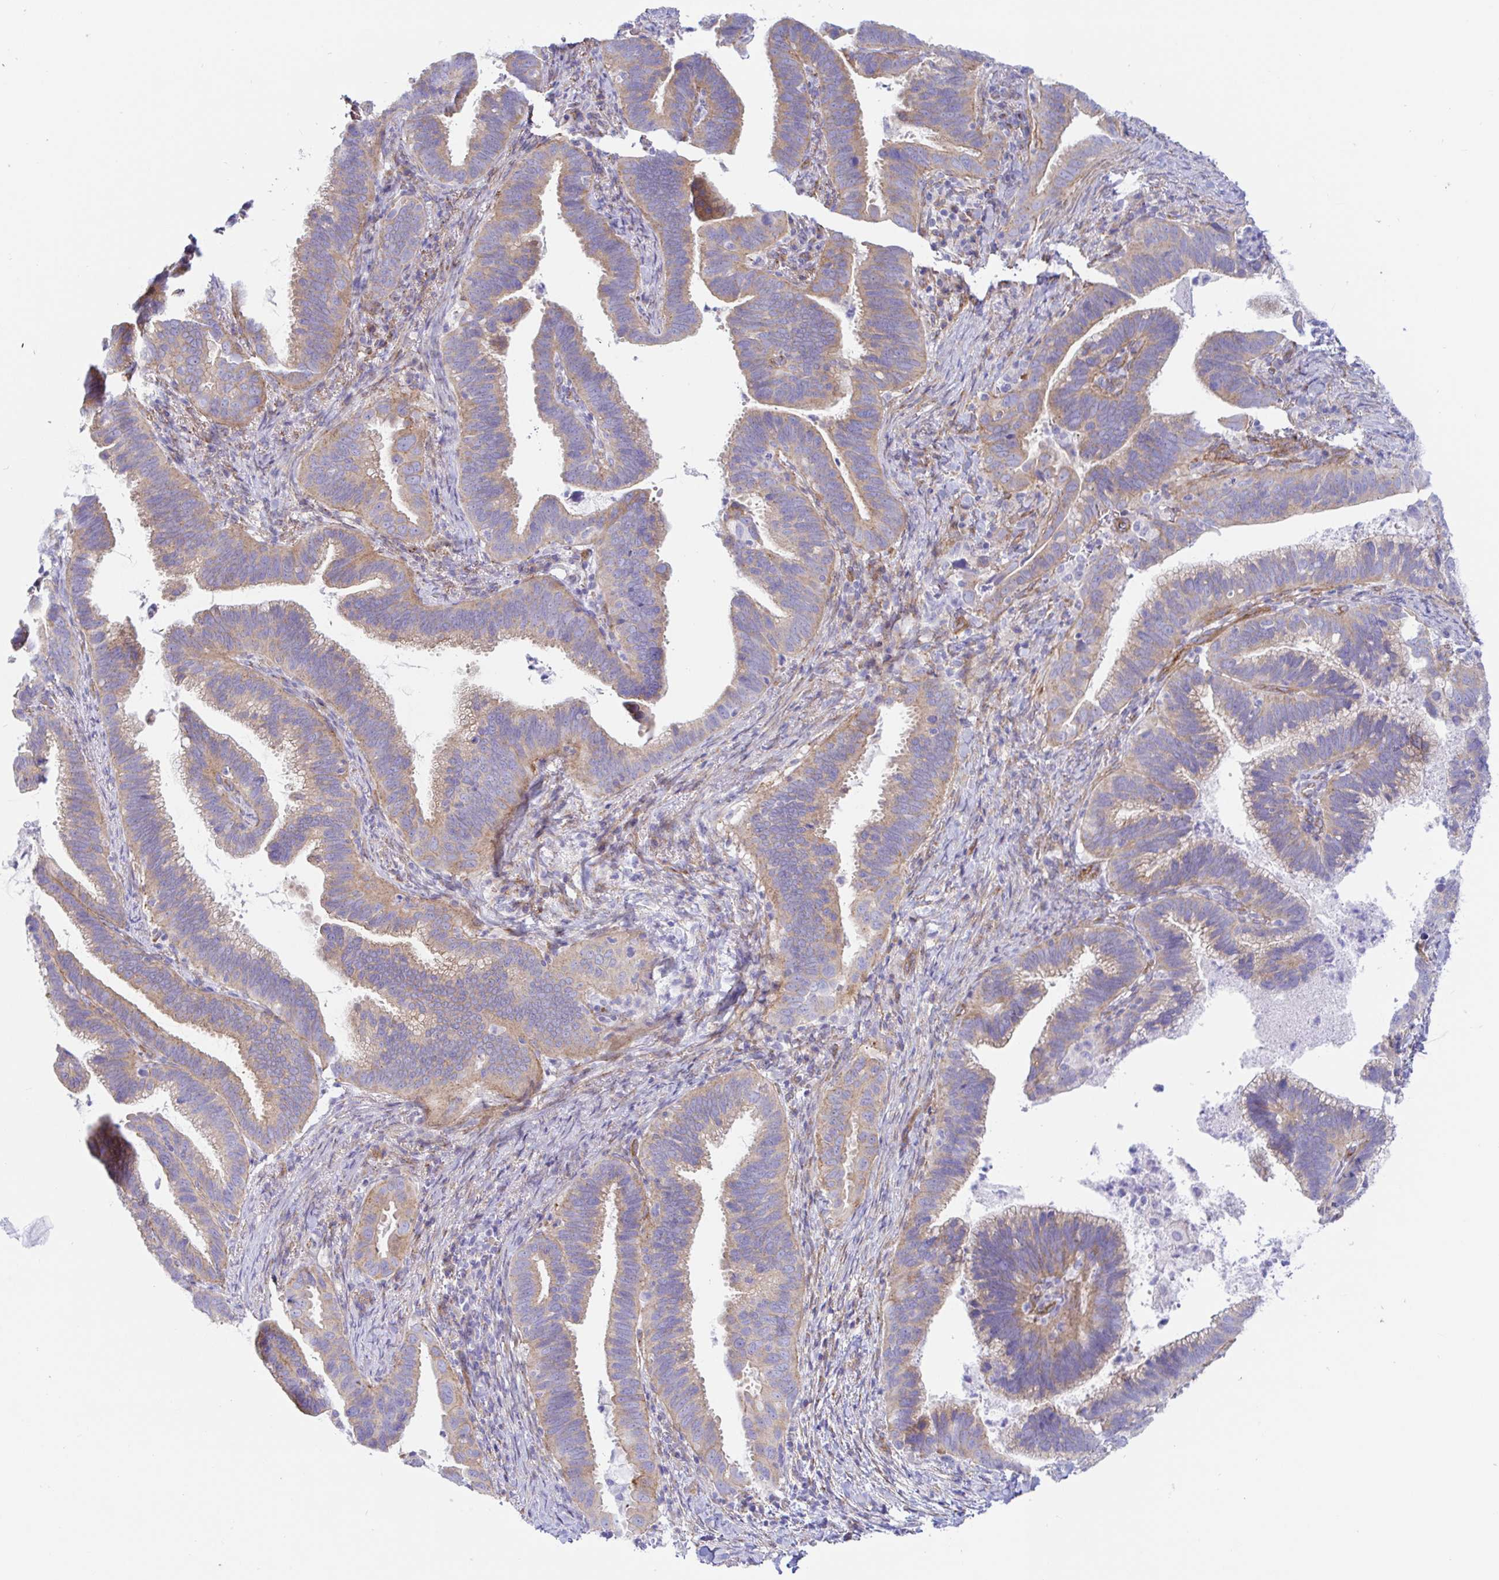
{"staining": {"intensity": "moderate", "quantity": "<25%", "location": "cytoplasmic/membranous"}, "tissue": "cervical cancer", "cell_type": "Tumor cells", "image_type": "cancer", "snomed": [{"axis": "morphology", "description": "Adenocarcinoma, NOS"}, {"axis": "topography", "description": "Cervix"}], "caption": "A brown stain labels moderate cytoplasmic/membranous staining of a protein in adenocarcinoma (cervical) tumor cells. (DAB (3,3'-diaminobenzidine) IHC with brightfield microscopy, high magnification).", "gene": "ARL4D", "patient": {"sex": "female", "age": 61}}